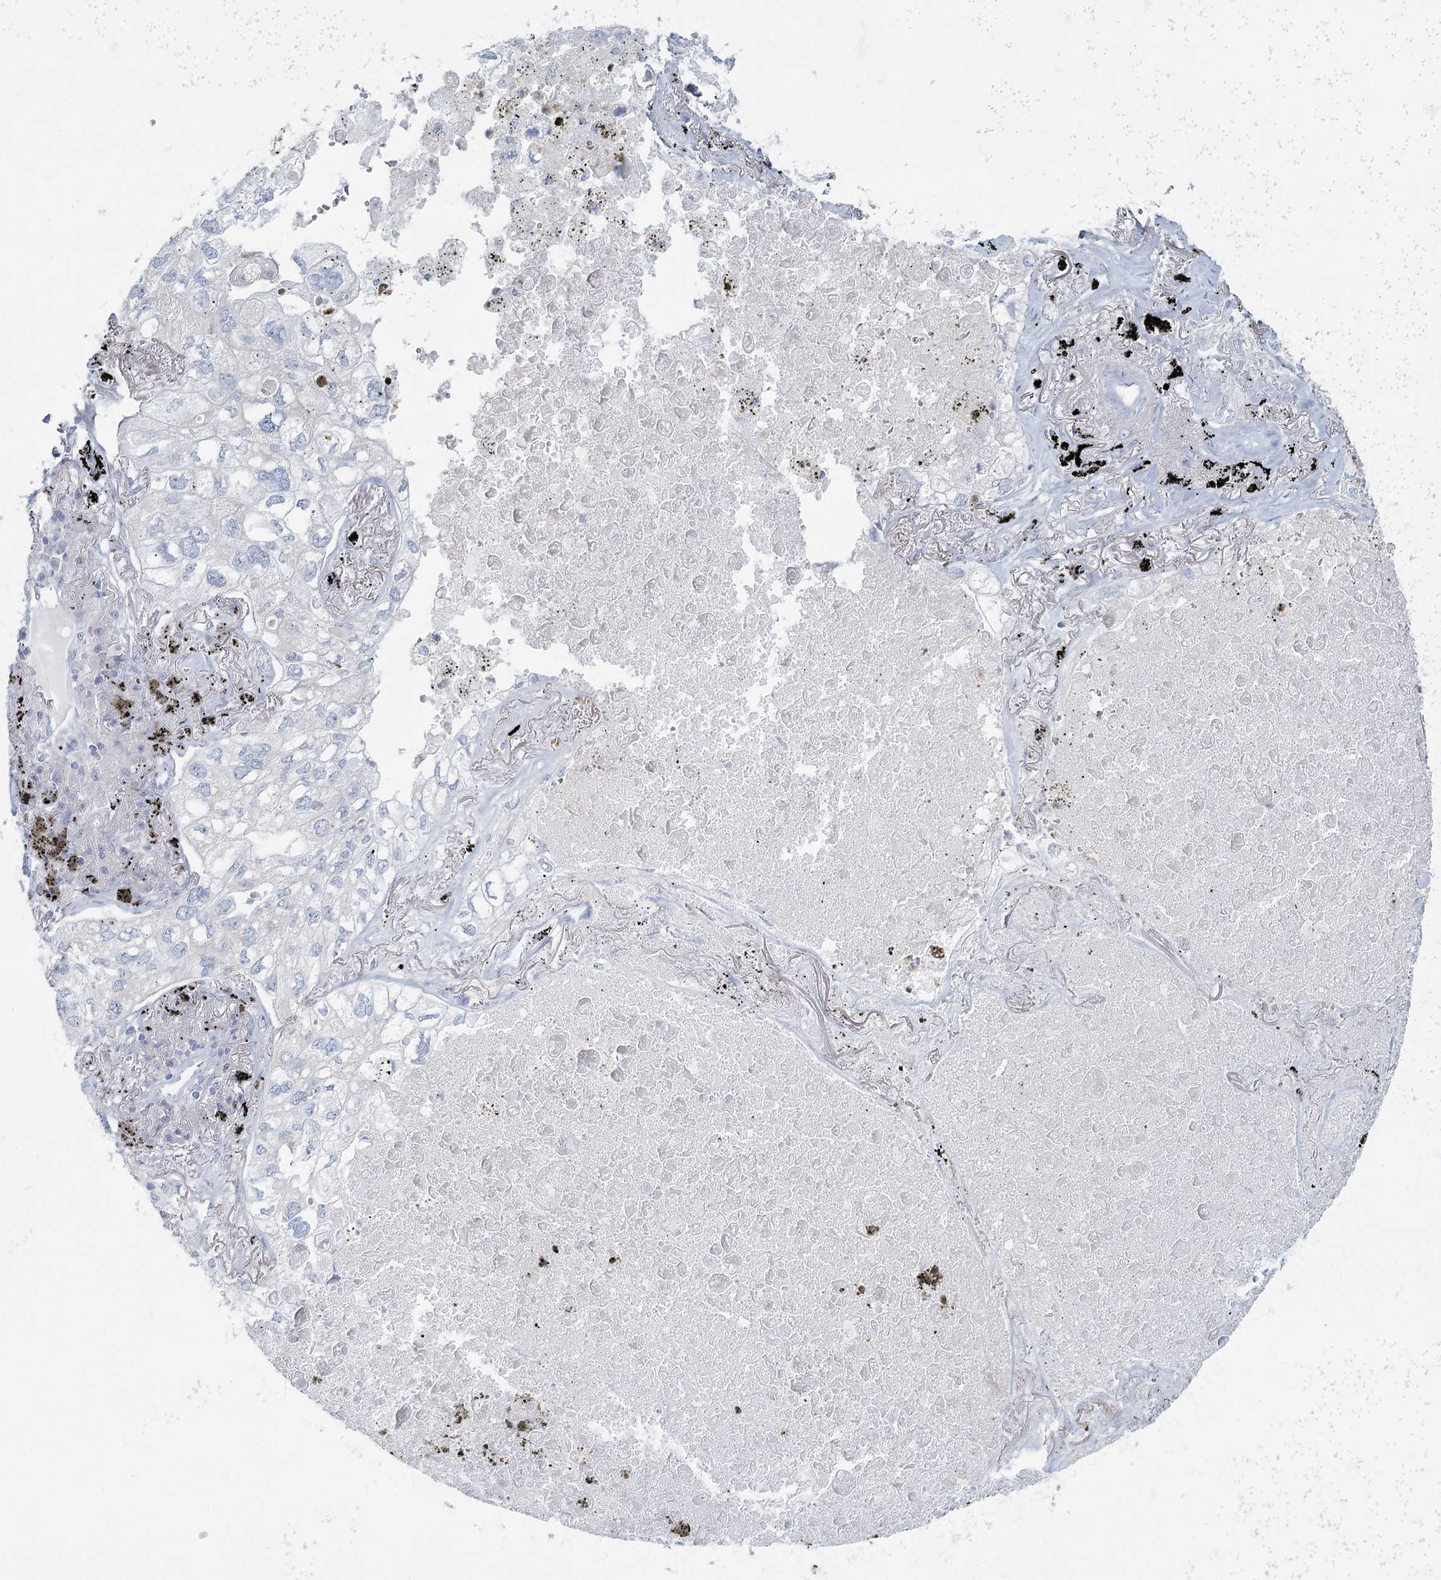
{"staining": {"intensity": "negative", "quantity": "none", "location": "none"}, "tissue": "lung cancer", "cell_type": "Tumor cells", "image_type": "cancer", "snomed": [{"axis": "morphology", "description": "Adenocarcinoma, NOS"}, {"axis": "topography", "description": "Lung"}], "caption": "Adenocarcinoma (lung) was stained to show a protein in brown. There is no significant expression in tumor cells. (Stains: DAB immunohistochemistry with hematoxylin counter stain, Microscopy: brightfield microscopy at high magnification).", "gene": "FAM110C", "patient": {"sex": "male", "age": 65}}